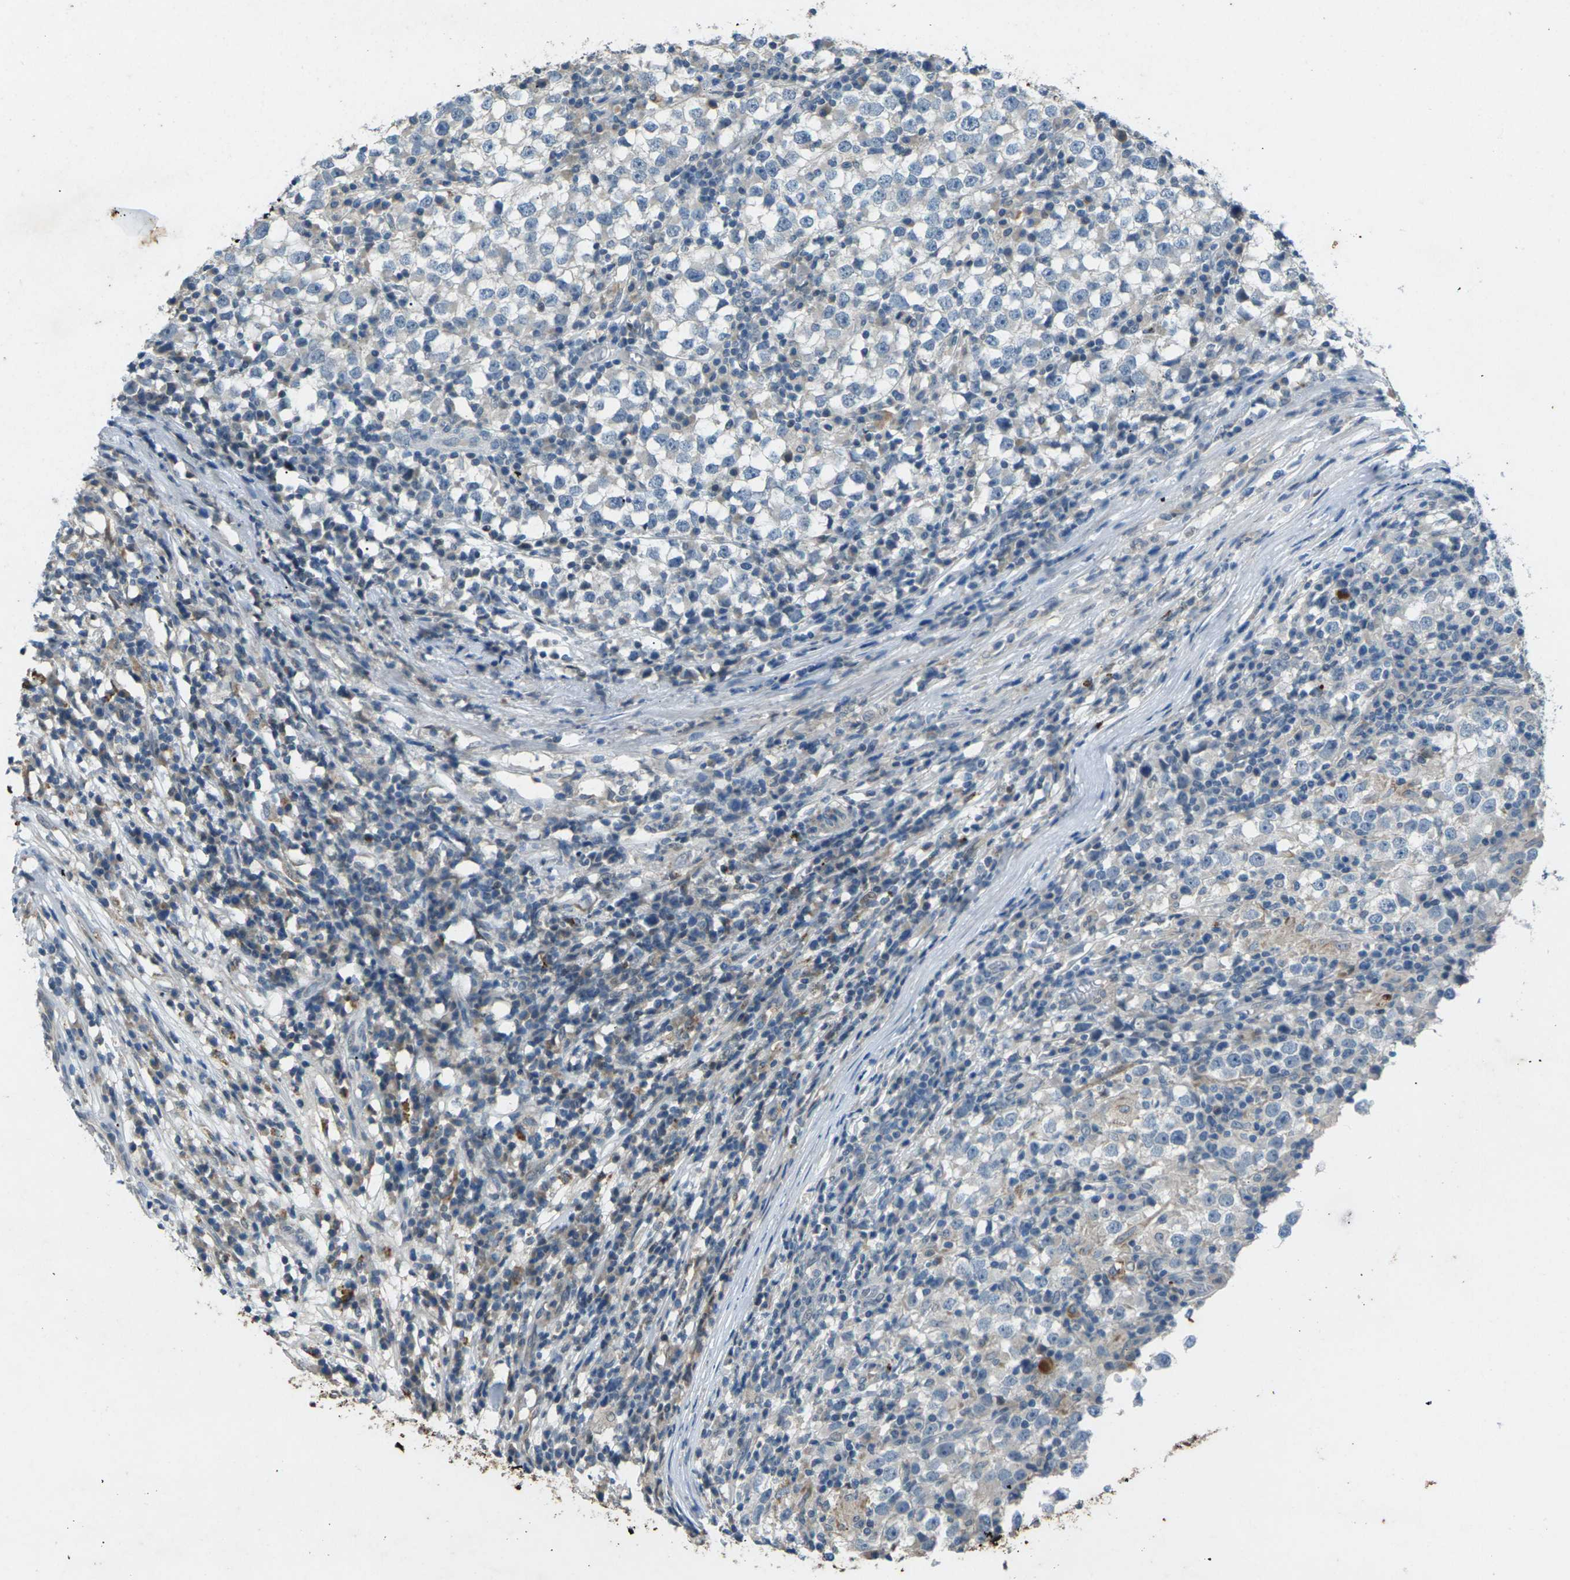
{"staining": {"intensity": "negative", "quantity": "none", "location": "none"}, "tissue": "testis cancer", "cell_type": "Tumor cells", "image_type": "cancer", "snomed": [{"axis": "morphology", "description": "Seminoma, NOS"}, {"axis": "topography", "description": "Testis"}], "caption": "Tumor cells show no significant staining in seminoma (testis).", "gene": "SIGLEC14", "patient": {"sex": "male", "age": 65}}